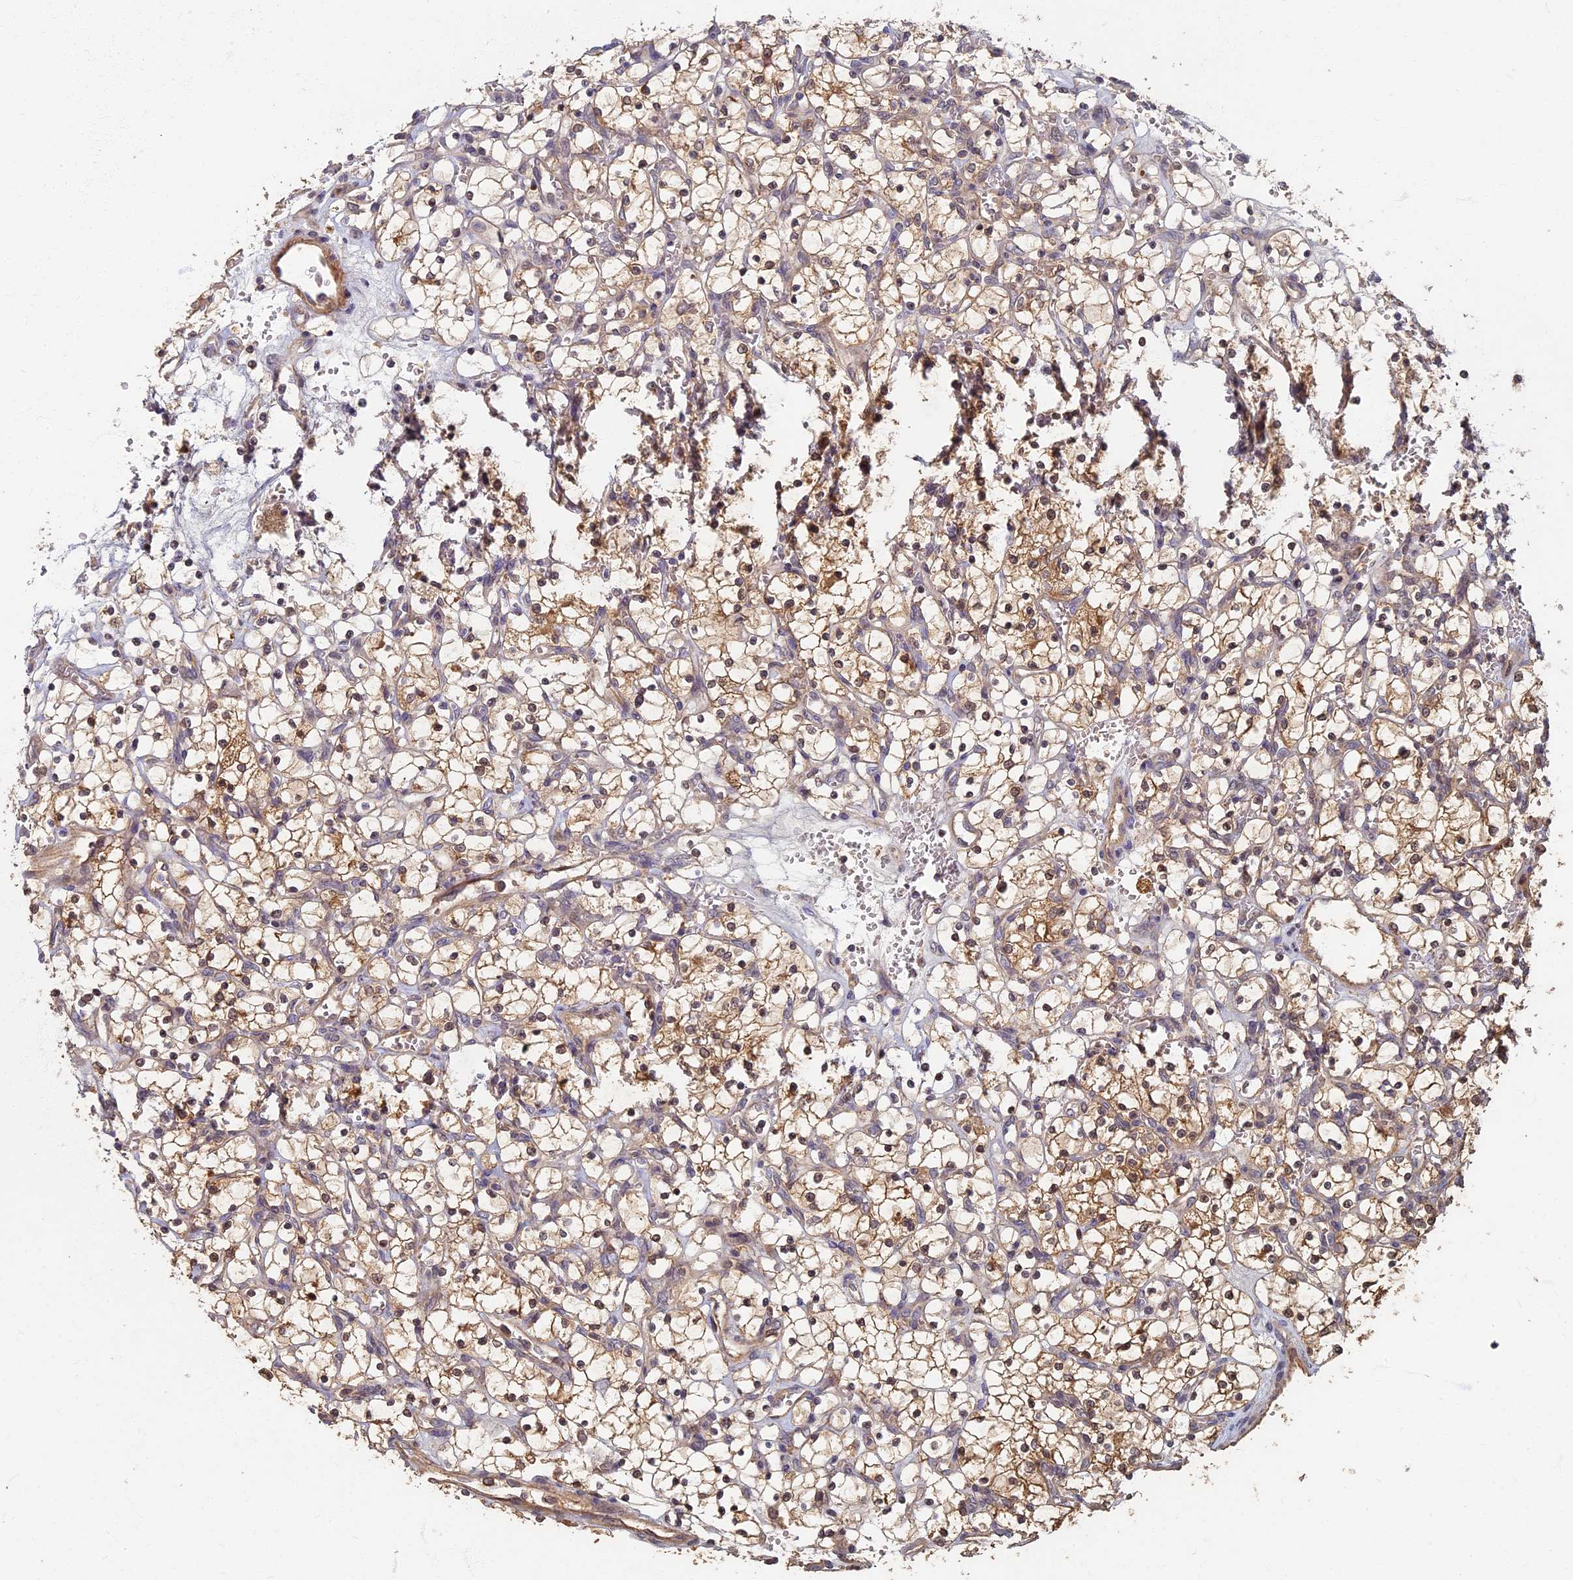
{"staining": {"intensity": "moderate", "quantity": "25%-75%", "location": "cytoplasmic/membranous,nuclear"}, "tissue": "renal cancer", "cell_type": "Tumor cells", "image_type": "cancer", "snomed": [{"axis": "morphology", "description": "Adenocarcinoma, NOS"}, {"axis": "topography", "description": "Kidney"}], "caption": "Tumor cells exhibit medium levels of moderate cytoplasmic/membranous and nuclear staining in approximately 25%-75% of cells in human adenocarcinoma (renal).", "gene": "RSPH3", "patient": {"sex": "female", "age": 69}}